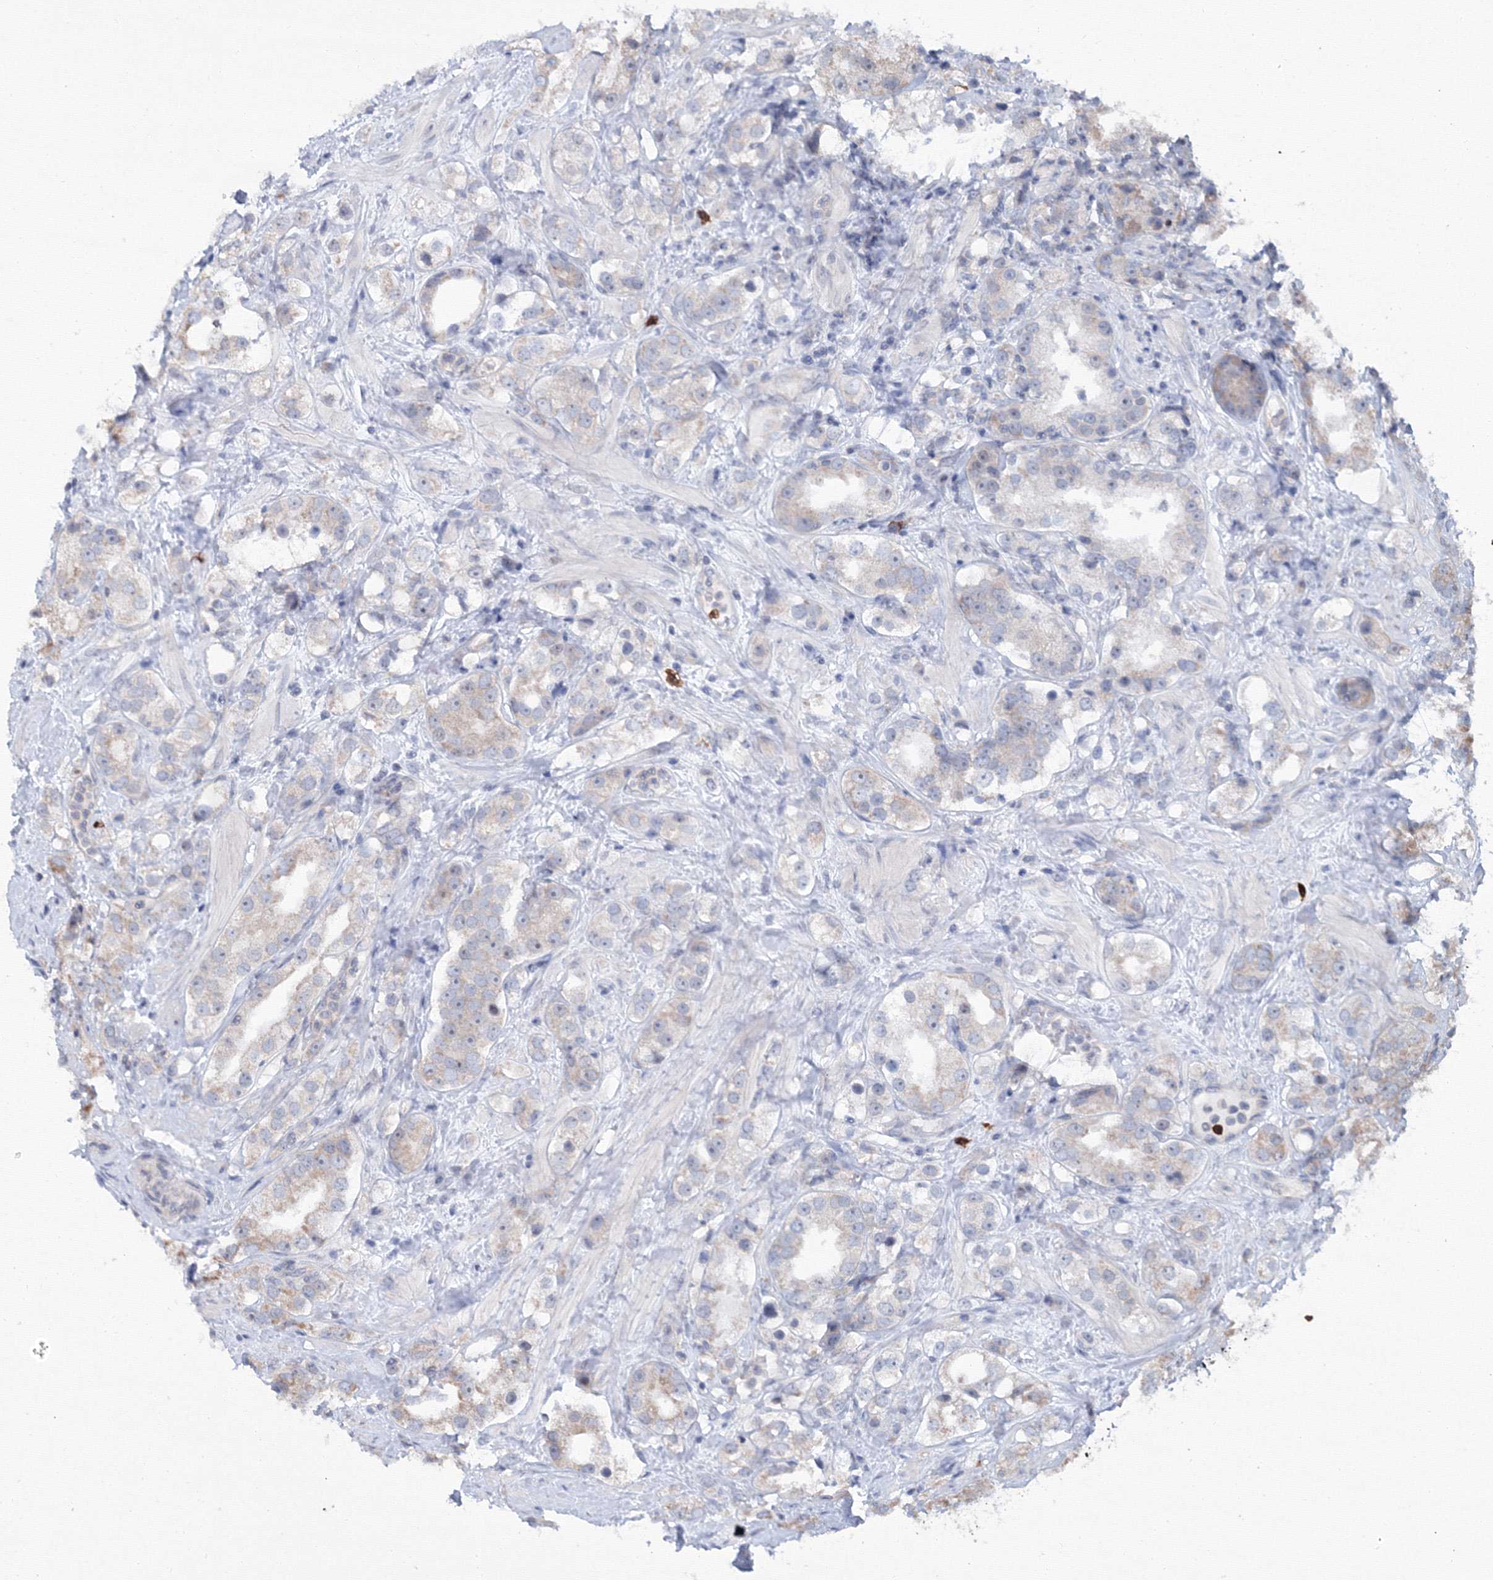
{"staining": {"intensity": "weak", "quantity": "<25%", "location": "cytoplasmic/membranous"}, "tissue": "prostate cancer", "cell_type": "Tumor cells", "image_type": "cancer", "snomed": [{"axis": "morphology", "description": "Adenocarcinoma, NOS"}, {"axis": "topography", "description": "Prostate"}], "caption": "Immunohistochemical staining of human prostate cancer (adenocarcinoma) shows no significant positivity in tumor cells.", "gene": "MKRN2", "patient": {"sex": "male", "age": 79}}